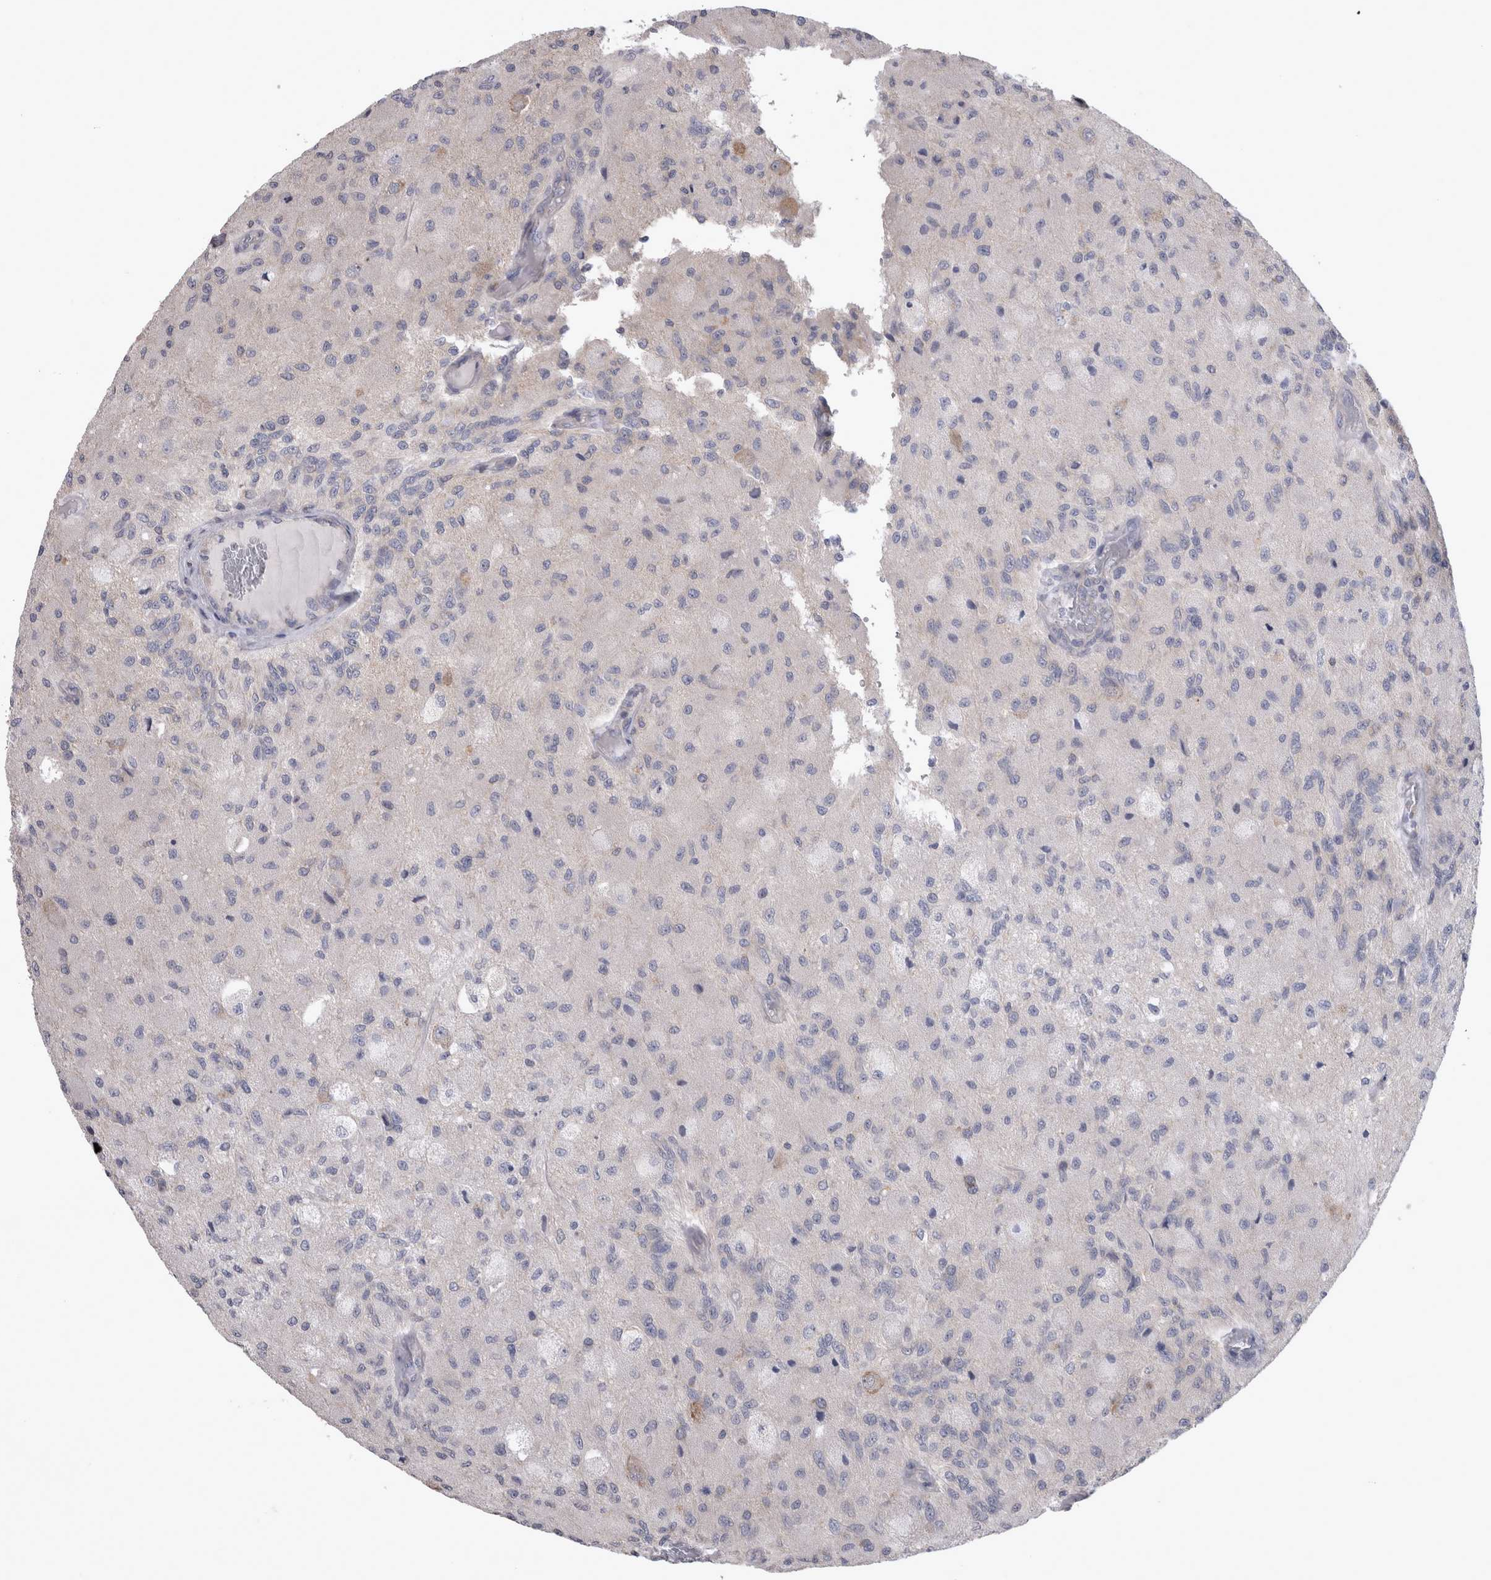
{"staining": {"intensity": "negative", "quantity": "none", "location": "none"}, "tissue": "glioma", "cell_type": "Tumor cells", "image_type": "cancer", "snomed": [{"axis": "morphology", "description": "Normal tissue, NOS"}, {"axis": "morphology", "description": "Glioma, malignant, High grade"}, {"axis": "topography", "description": "Cerebral cortex"}], "caption": "Histopathology image shows no significant protein staining in tumor cells of glioma. Brightfield microscopy of immunohistochemistry (IHC) stained with DAB (3,3'-diaminobenzidine) (brown) and hematoxylin (blue), captured at high magnification.", "gene": "LRRC40", "patient": {"sex": "male", "age": 77}}